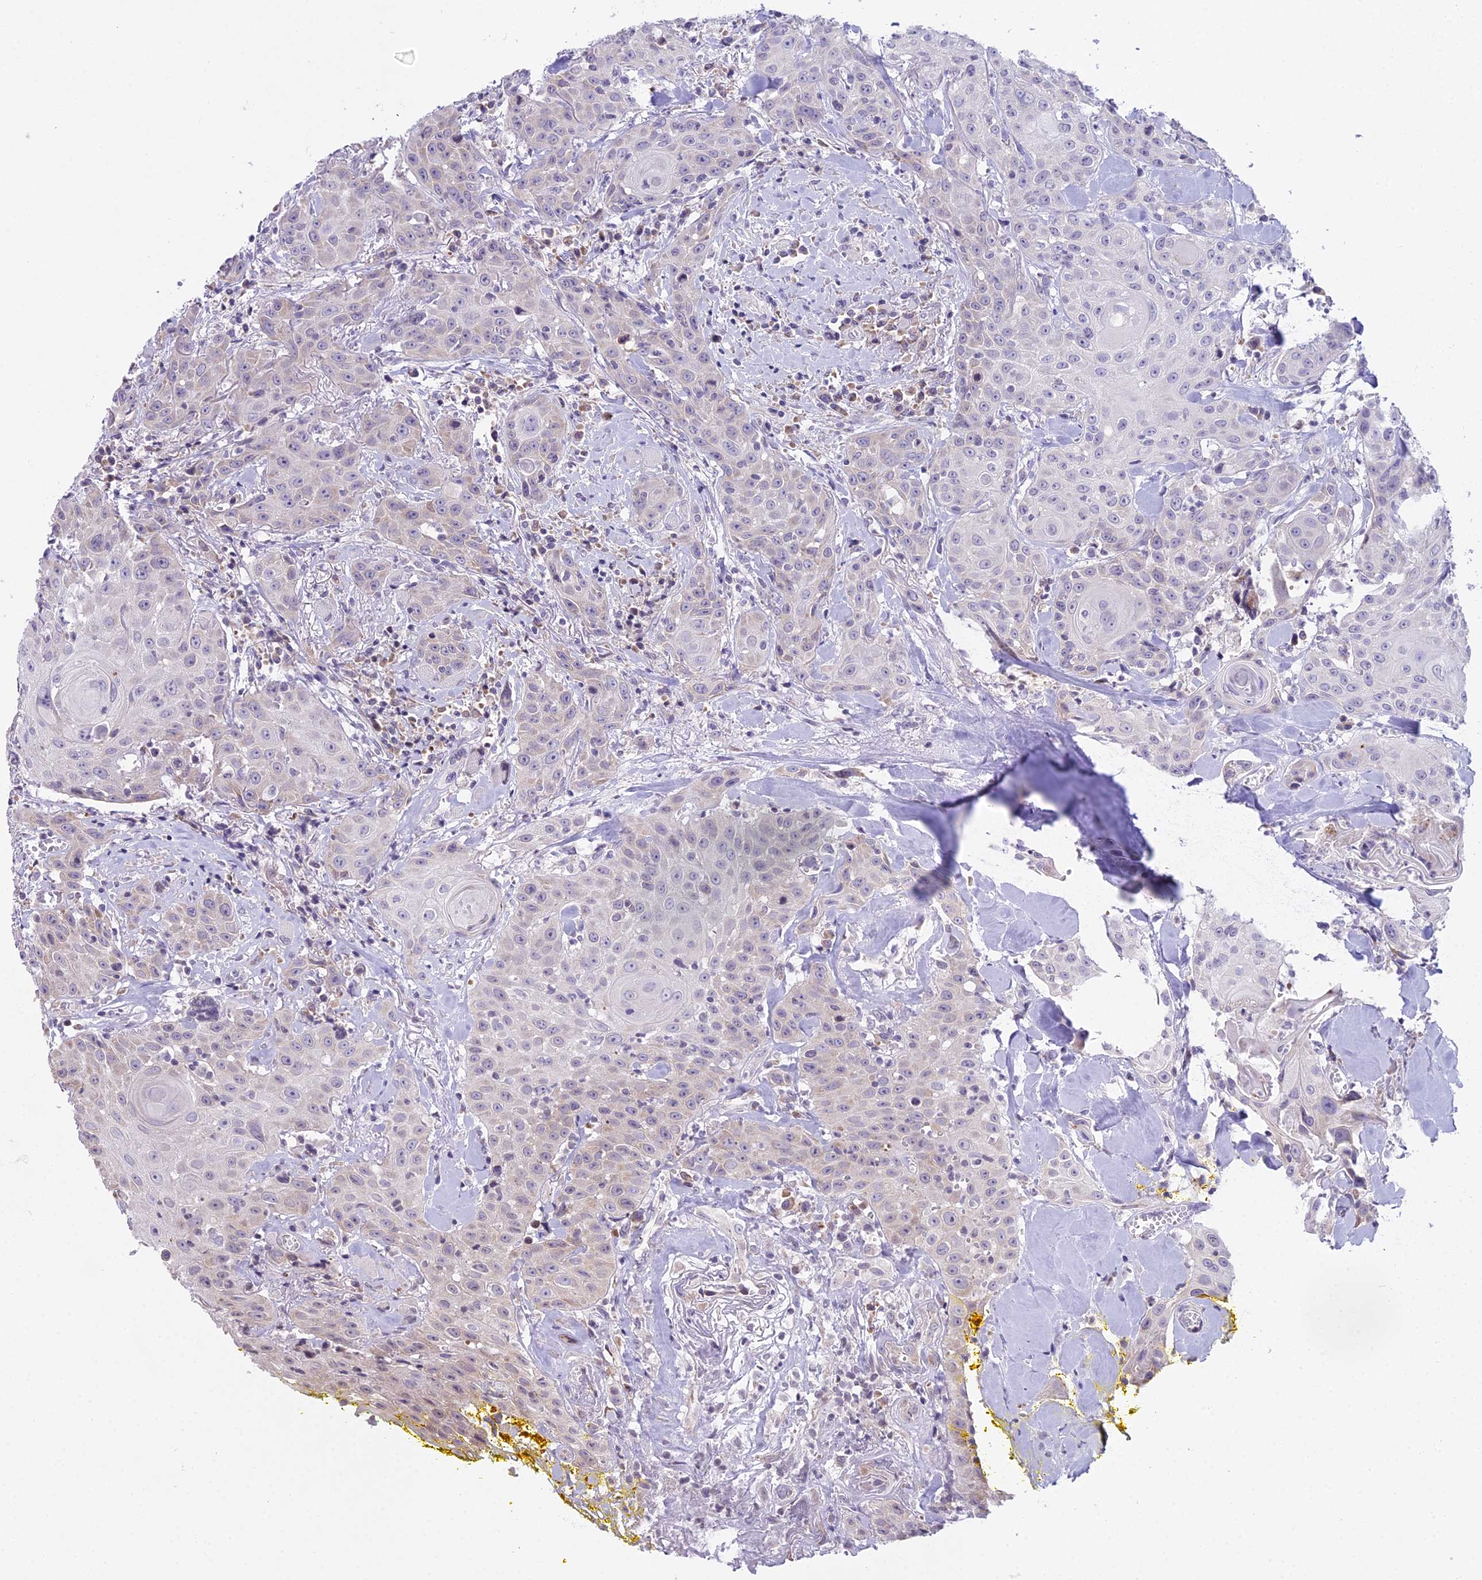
{"staining": {"intensity": "negative", "quantity": "none", "location": "none"}, "tissue": "head and neck cancer", "cell_type": "Tumor cells", "image_type": "cancer", "snomed": [{"axis": "morphology", "description": "Squamous cell carcinoma, NOS"}, {"axis": "topography", "description": "Oral tissue"}, {"axis": "topography", "description": "Head-Neck"}], "caption": "Immunohistochemistry micrograph of neoplastic tissue: head and neck cancer stained with DAB exhibits no significant protein expression in tumor cells.", "gene": "RPS26", "patient": {"sex": "female", "age": 82}}